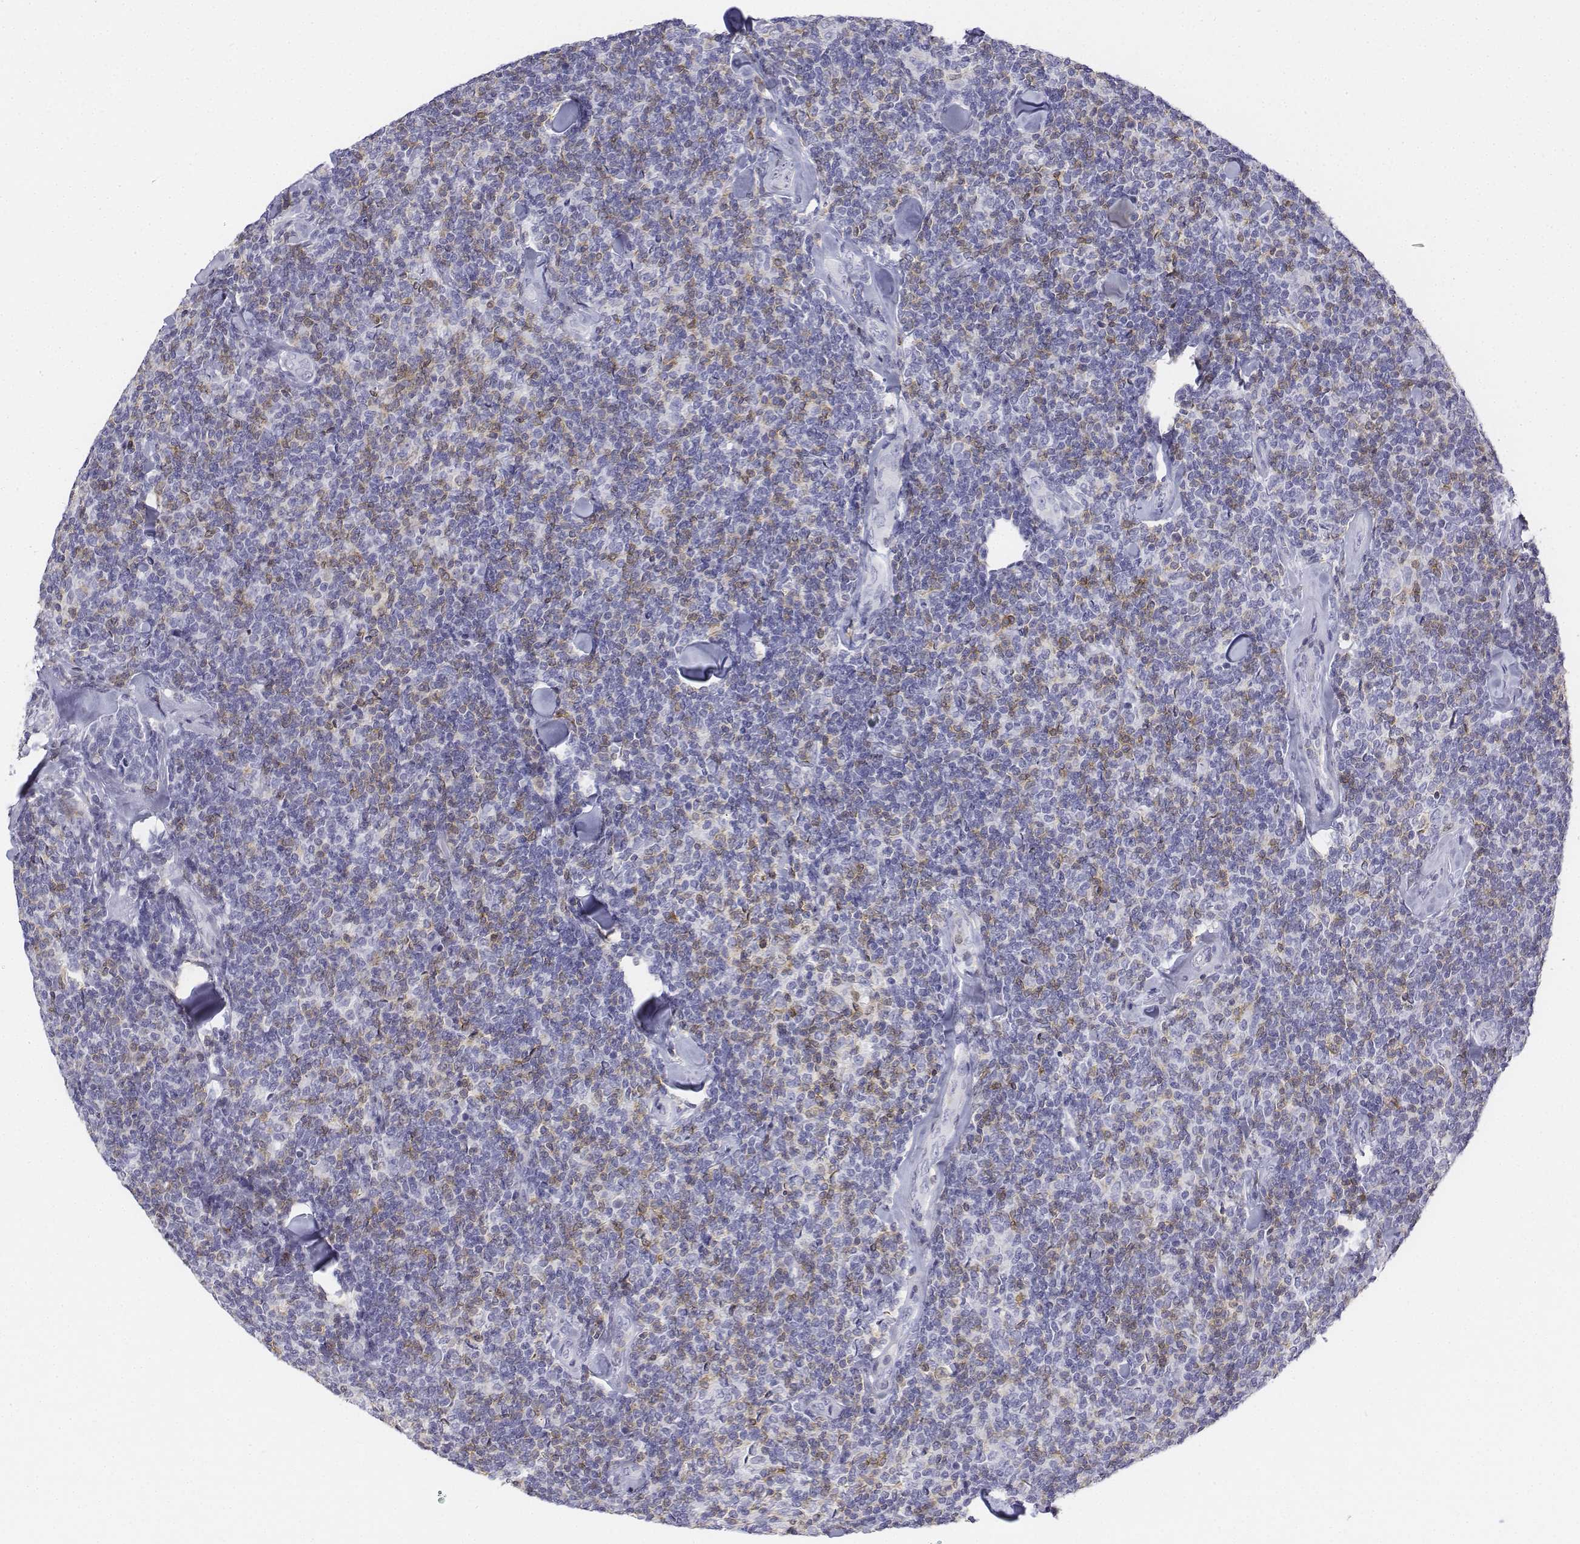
{"staining": {"intensity": "negative", "quantity": "none", "location": "none"}, "tissue": "lymphoma", "cell_type": "Tumor cells", "image_type": "cancer", "snomed": [{"axis": "morphology", "description": "Malignant lymphoma, non-Hodgkin's type, Low grade"}, {"axis": "topography", "description": "Lymph node"}], "caption": "A high-resolution image shows immunohistochemistry (IHC) staining of low-grade malignant lymphoma, non-Hodgkin's type, which shows no significant staining in tumor cells.", "gene": "CD3E", "patient": {"sex": "female", "age": 56}}